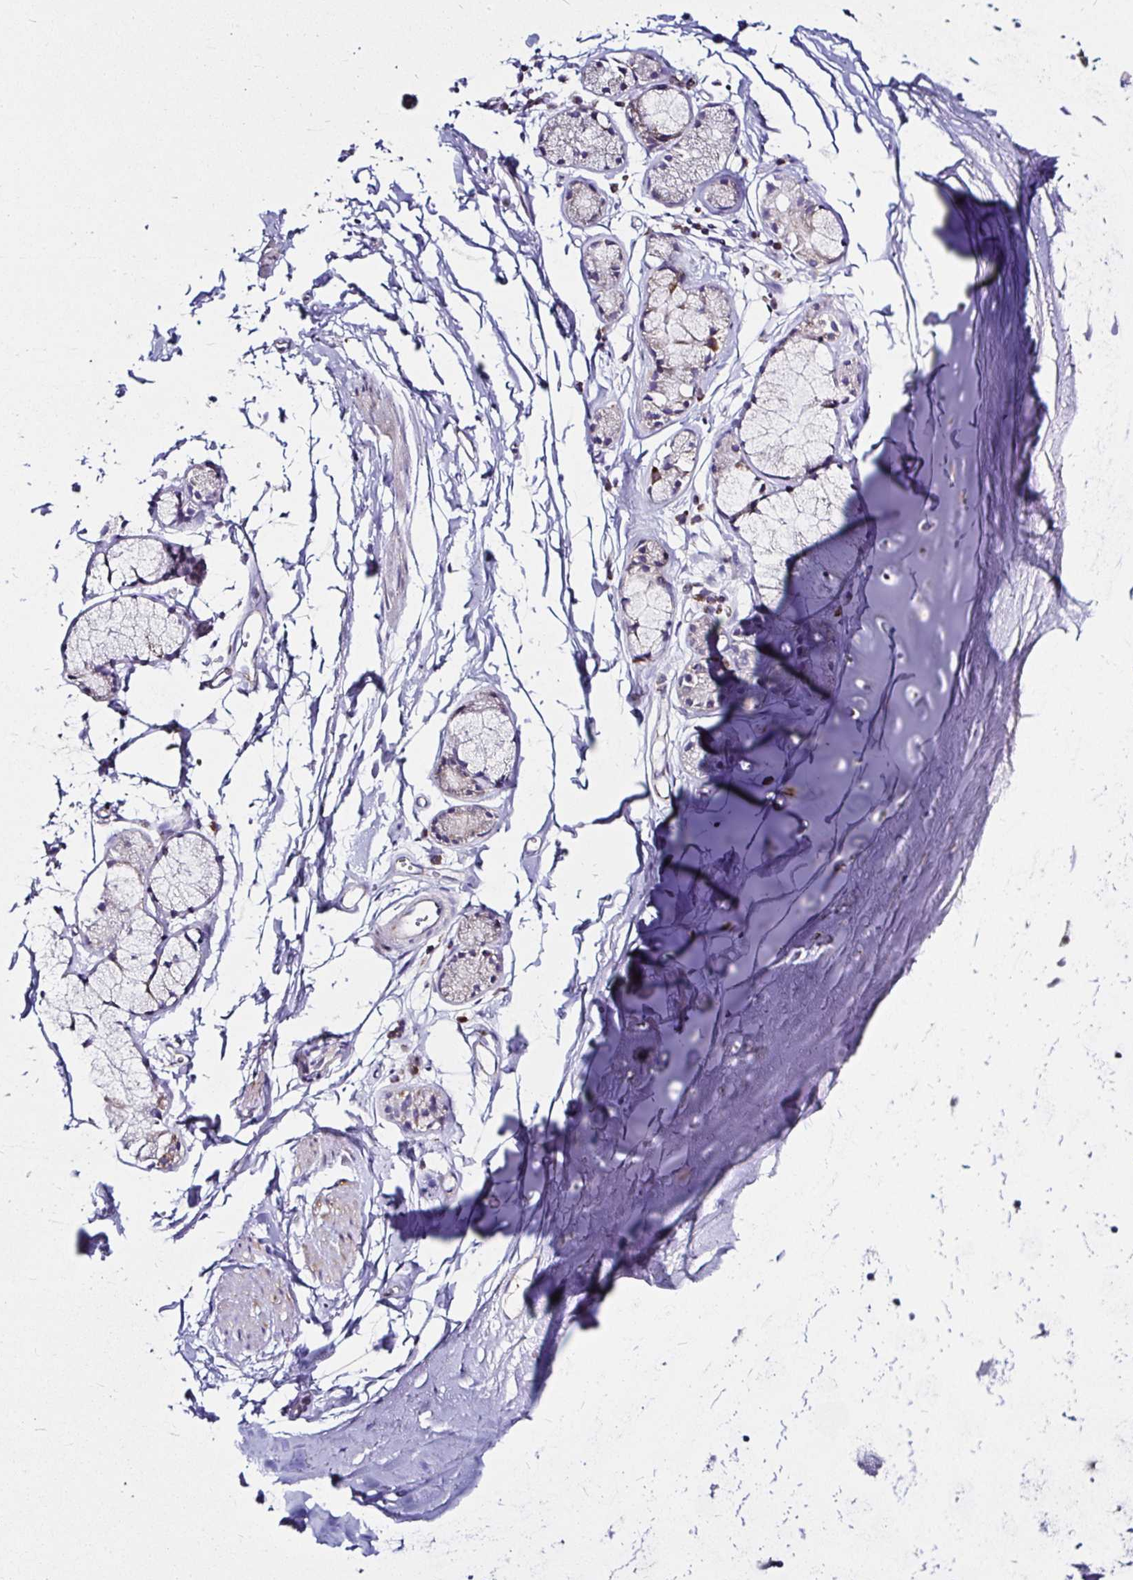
{"staining": {"intensity": "negative", "quantity": "none", "location": "none"}, "tissue": "adipose tissue", "cell_type": "Adipocytes", "image_type": "normal", "snomed": [{"axis": "morphology", "description": "Normal tissue, NOS"}, {"axis": "topography", "description": "Cartilage tissue"}, {"axis": "topography", "description": "Bronchus"}, {"axis": "topography", "description": "Peripheral nerve tissue"}], "caption": "The IHC micrograph has no significant expression in adipocytes of adipose tissue.", "gene": "PGAM2", "patient": {"sex": "female", "age": 59}}